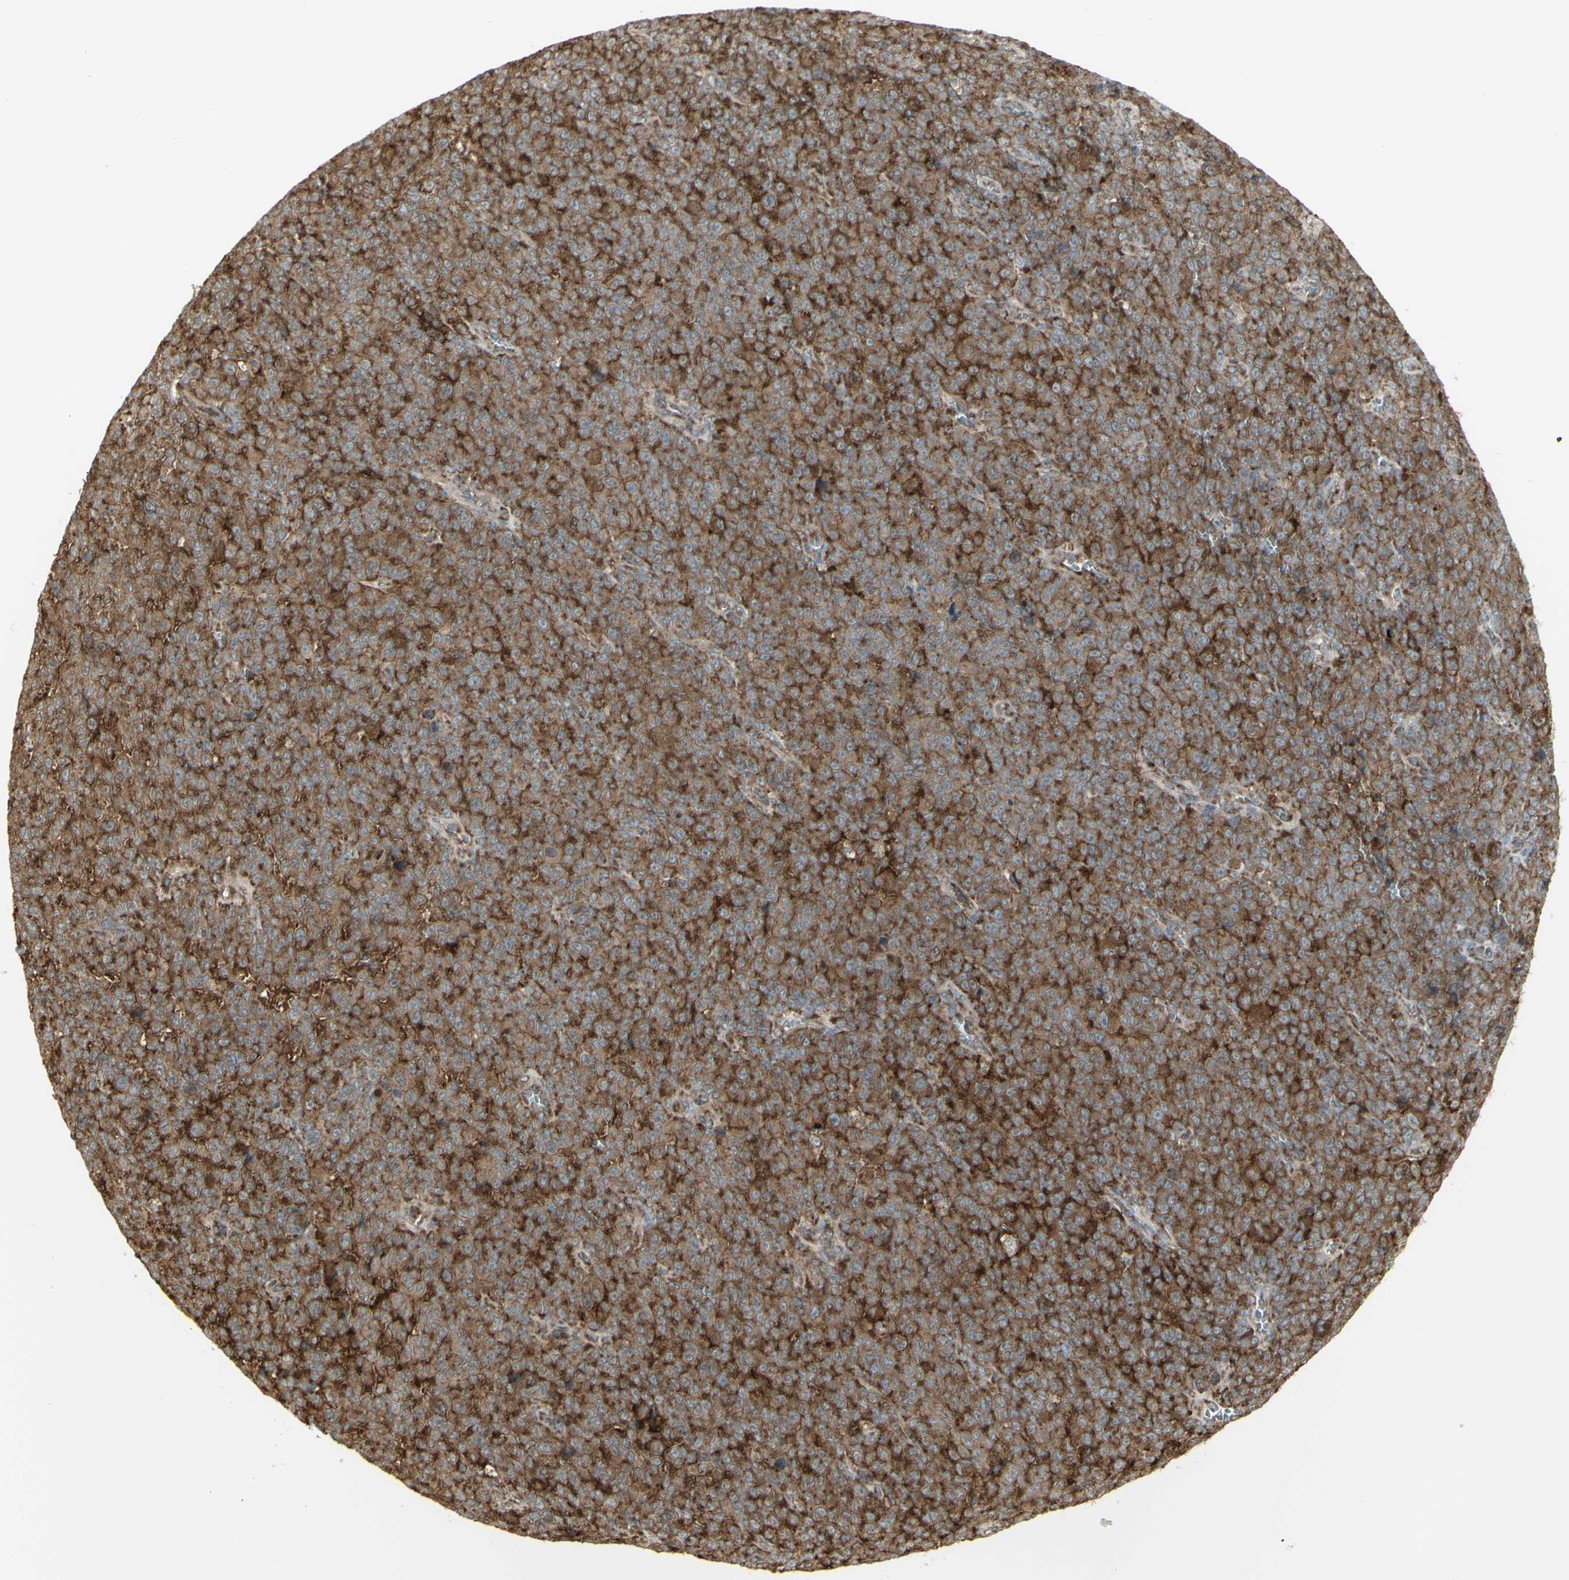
{"staining": {"intensity": "strong", "quantity": ">75%", "location": "cytoplasmic/membranous"}, "tissue": "melanoma", "cell_type": "Tumor cells", "image_type": "cancer", "snomed": [{"axis": "morphology", "description": "Malignant melanoma, NOS"}, {"axis": "topography", "description": "Skin"}], "caption": "Protein expression analysis of malignant melanoma shows strong cytoplasmic/membranous expression in approximately >75% of tumor cells.", "gene": "FKBP3", "patient": {"sex": "female", "age": 82}}